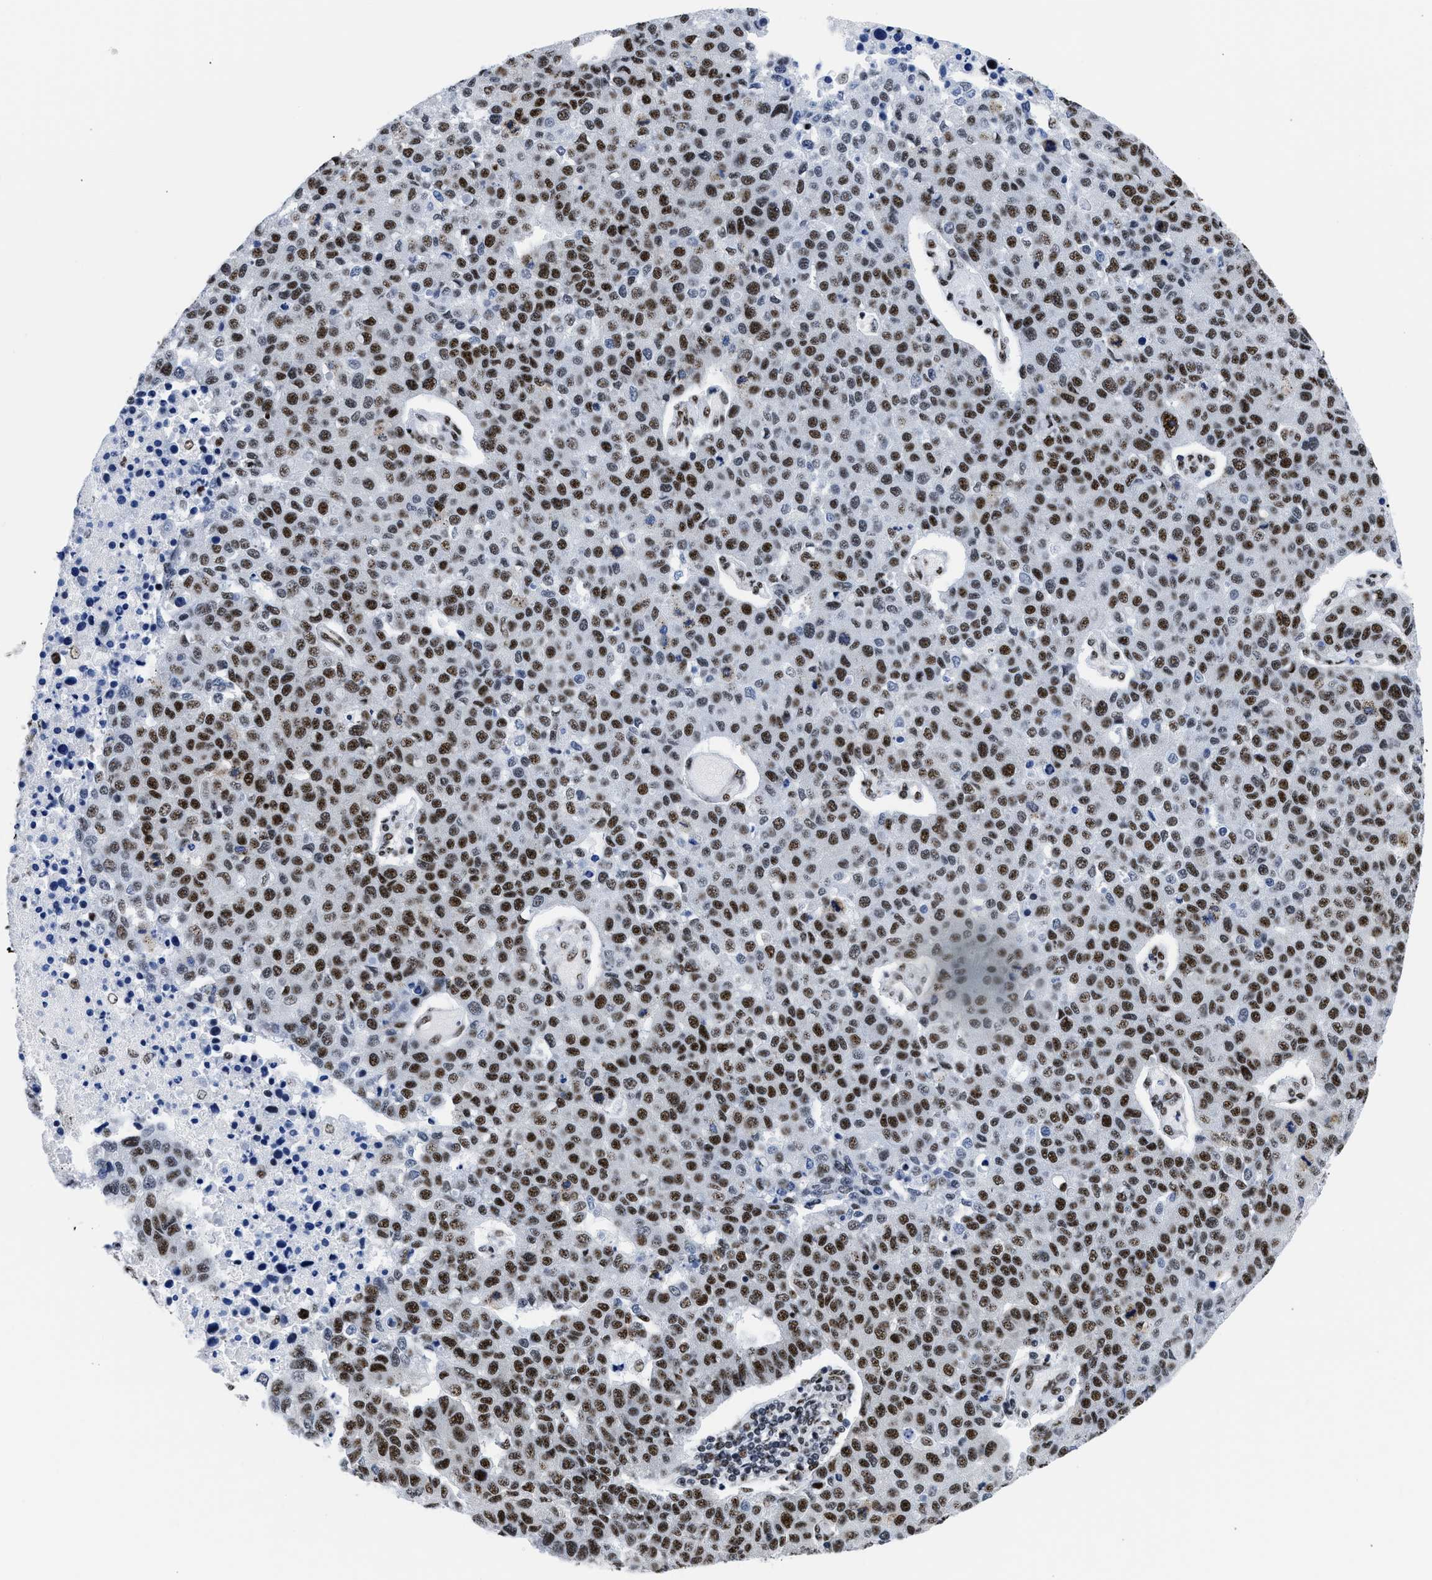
{"staining": {"intensity": "strong", "quantity": ">75%", "location": "nuclear"}, "tissue": "pancreatic cancer", "cell_type": "Tumor cells", "image_type": "cancer", "snomed": [{"axis": "morphology", "description": "Adenocarcinoma, NOS"}, {"axis": "topography", "description": "Pancreas"}], "caption": "Immunohistochemistry of pancreatic cancer (adenocarcinoma) exhibits high levels of strong nuclear staining in about >75% of tumor cells.", "gene": "RBM8A", "patient": {"sex": "female", "age": 61}}